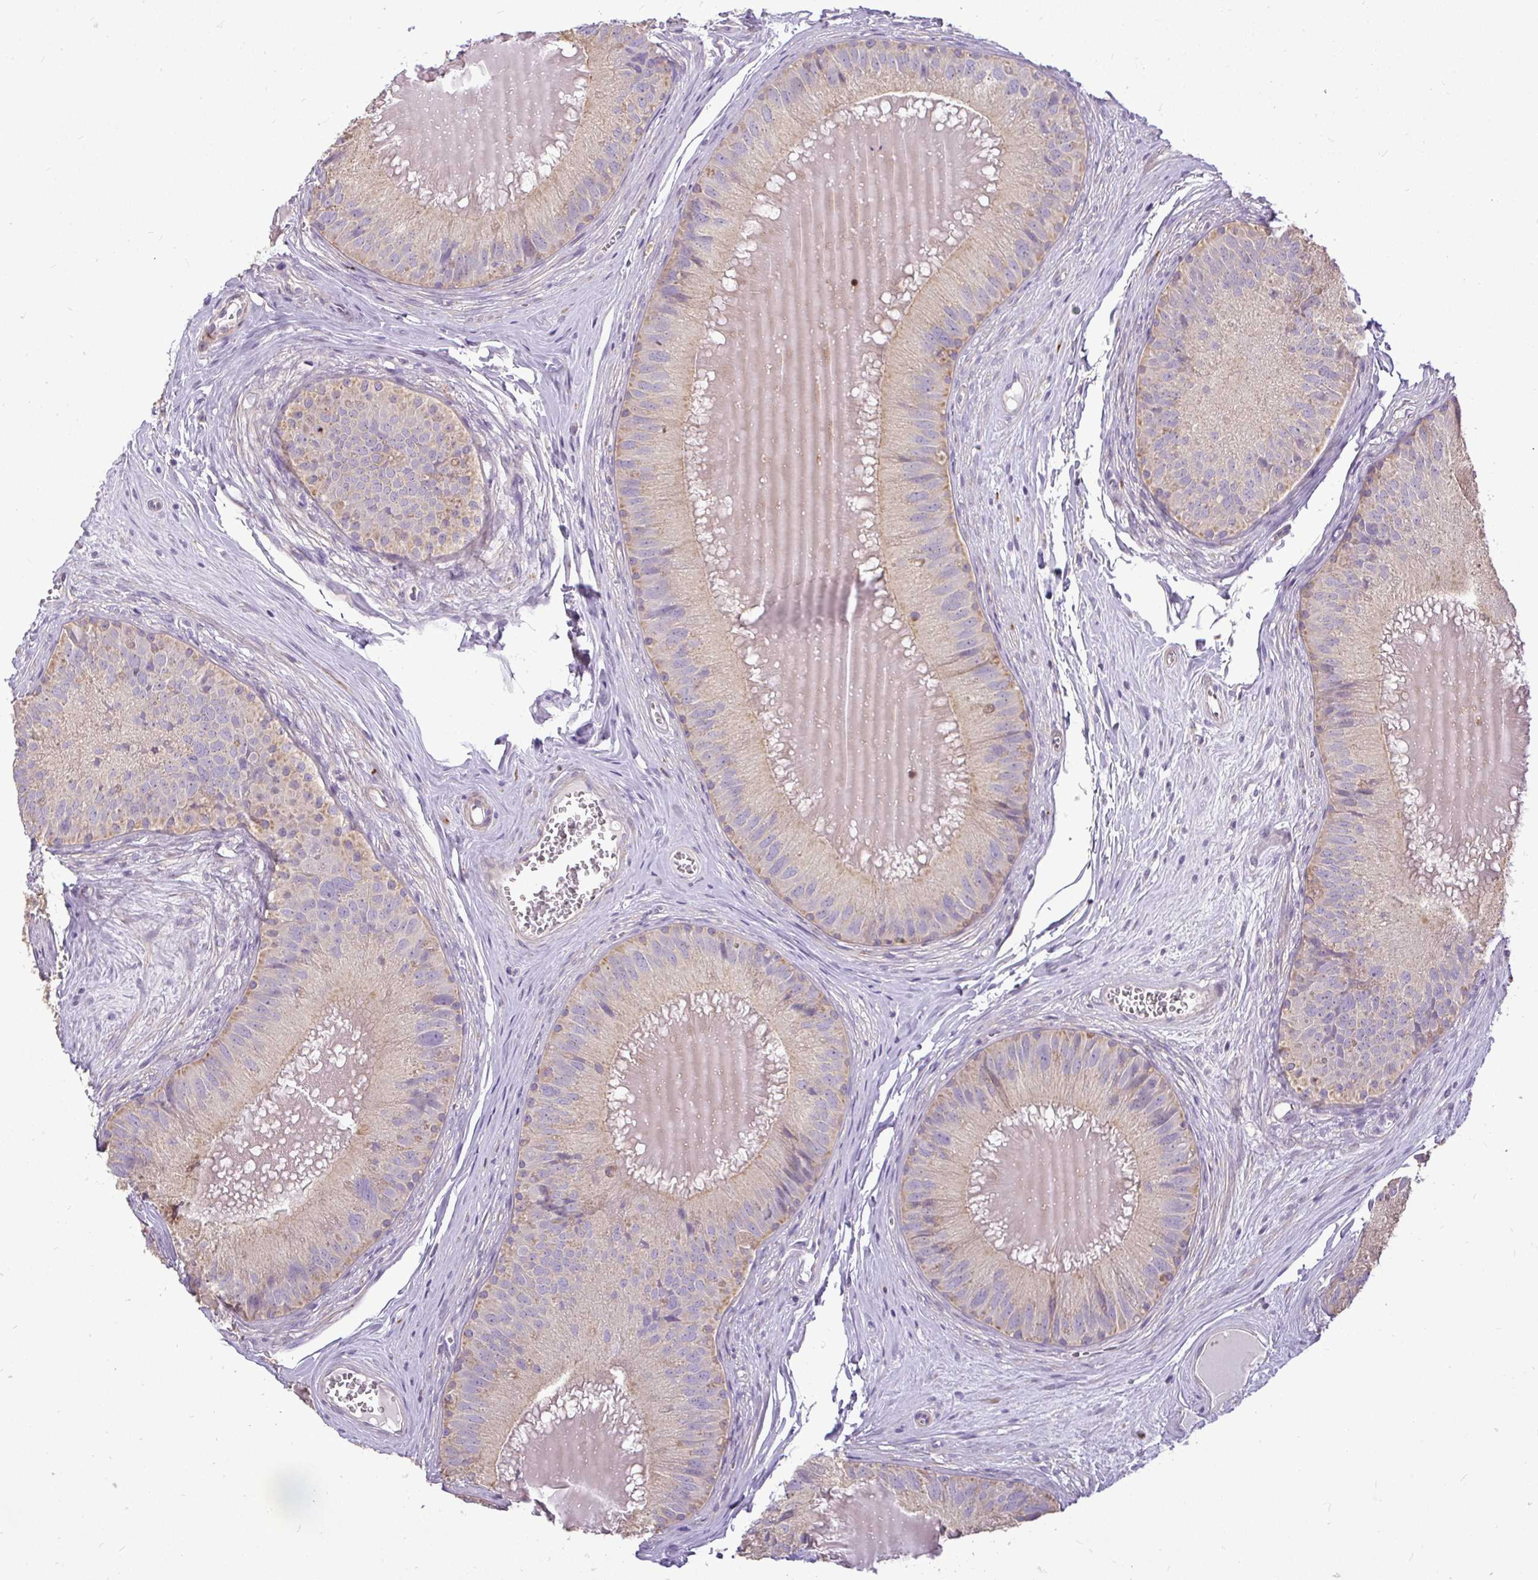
{"staining": {"intensity": "moderate", "quantity": "25%-75%", "location": "cytoplasmic/membranous"}, "tissue": "epididymis", "cell_type": "Glandular cells", "image_type": "normal", "snomed": [{"axis": "morphology", "description": "Normal tissue, NOS"}, {"axis": "topography", "description": "Epididymis, spermatic cord, NOS"}], "caption": "Immunohistochemical staining of unremarkable epididymis shows medium levels of moderate cytoplasmic/membranous expression in approximately 25%-75% of glandular cells.", "gene": "STRIP1", "patient": {"sex": "male", "age": 39}}